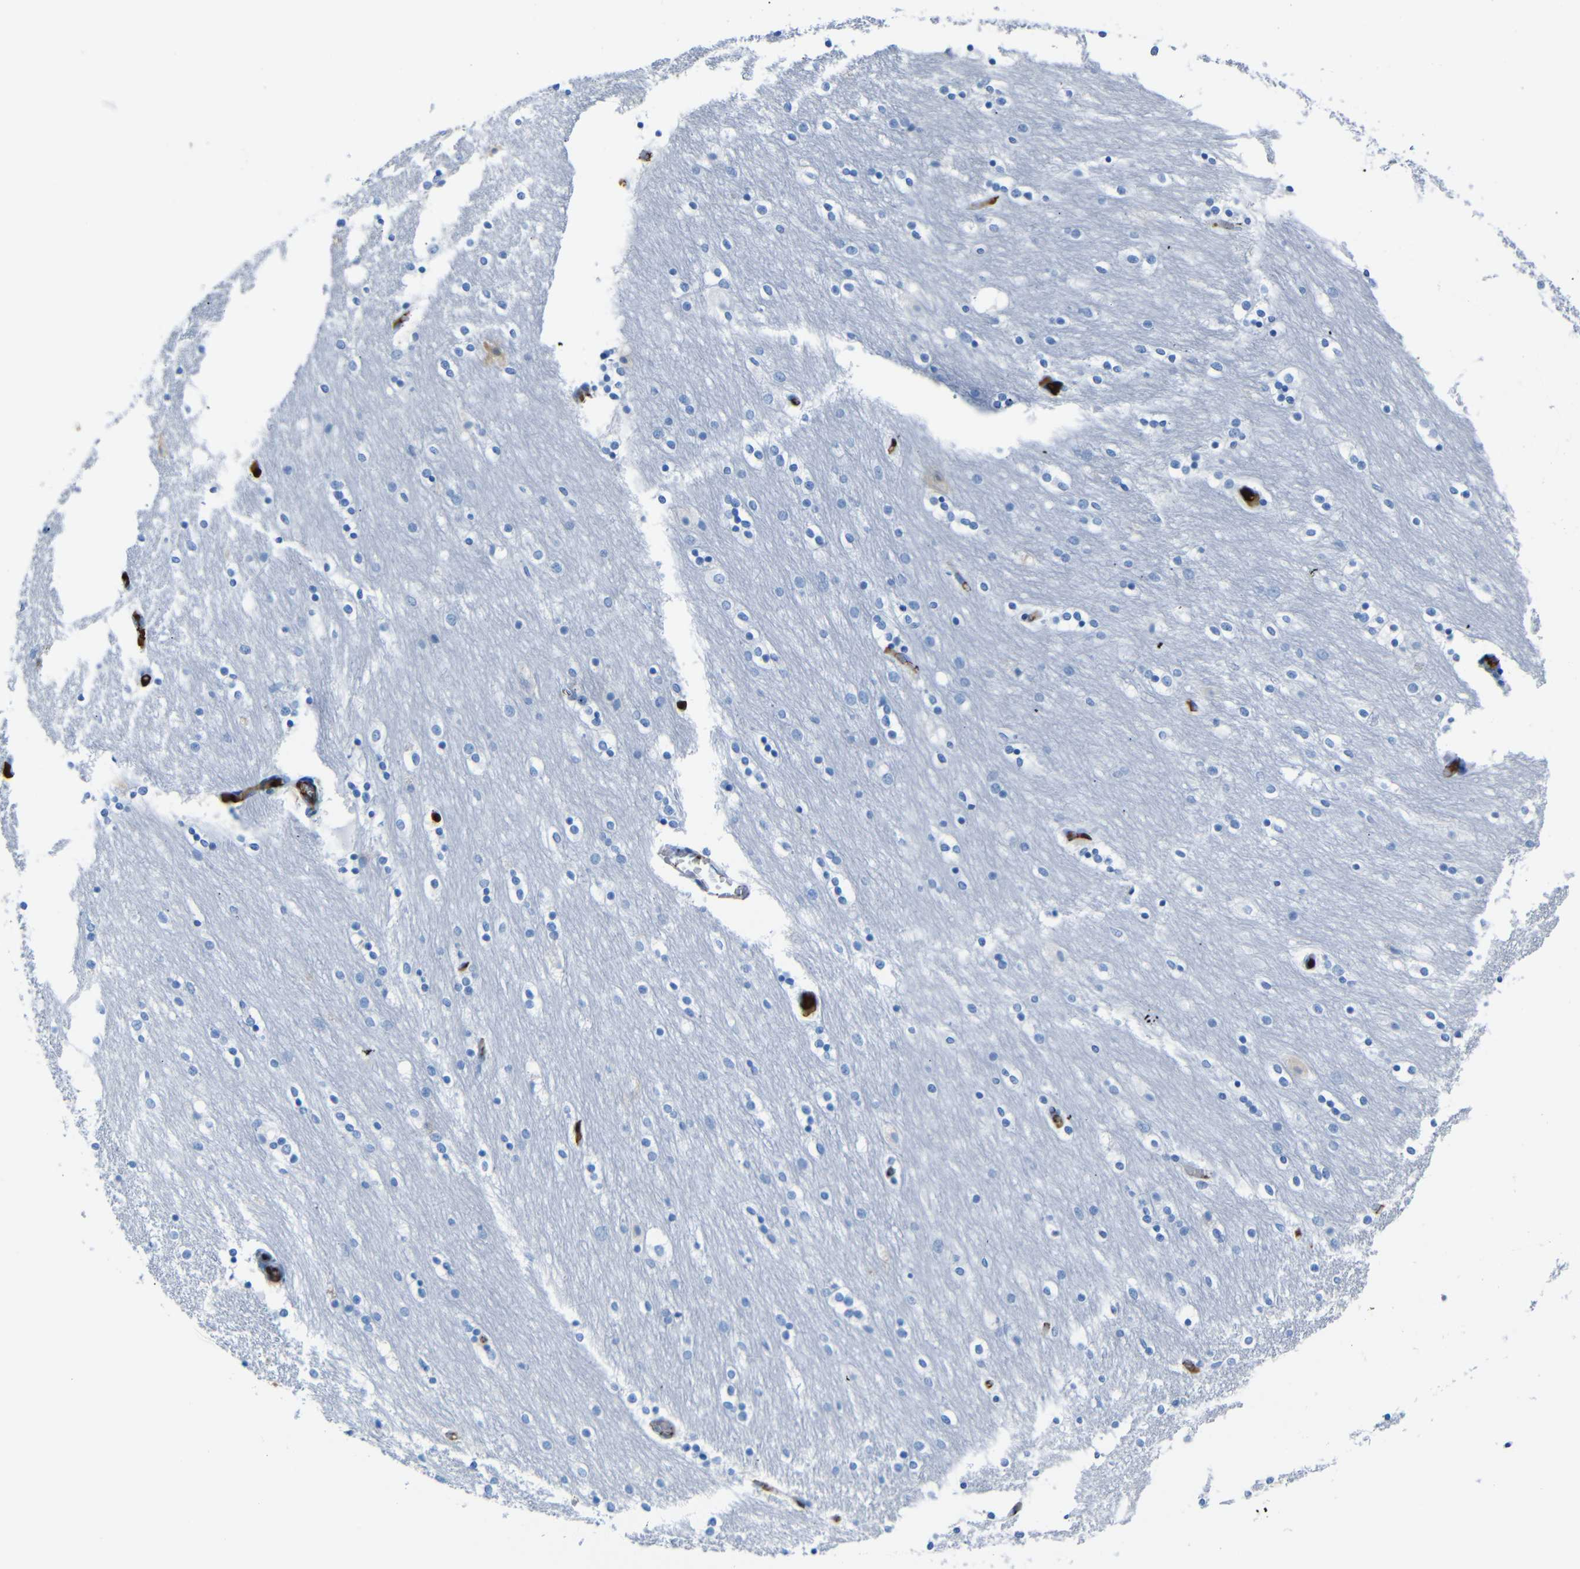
{"staining": {"intensity": "negative", "quantity": "none", "location": "none"}, "tissue": "caudate", "cell_type": "Glial cells", "image_type": "normal", "snomed": [{"axis": "morphology", "description": "Normal tissue, NOS"}, {"axis": "topography", "description": "Lateral ventricle wall"}], "caption": "Glial cells are negative for protein expression in normal human caudate.", "gene": "SERPINA1", "patient": {"sex": "female", "age": 54}}